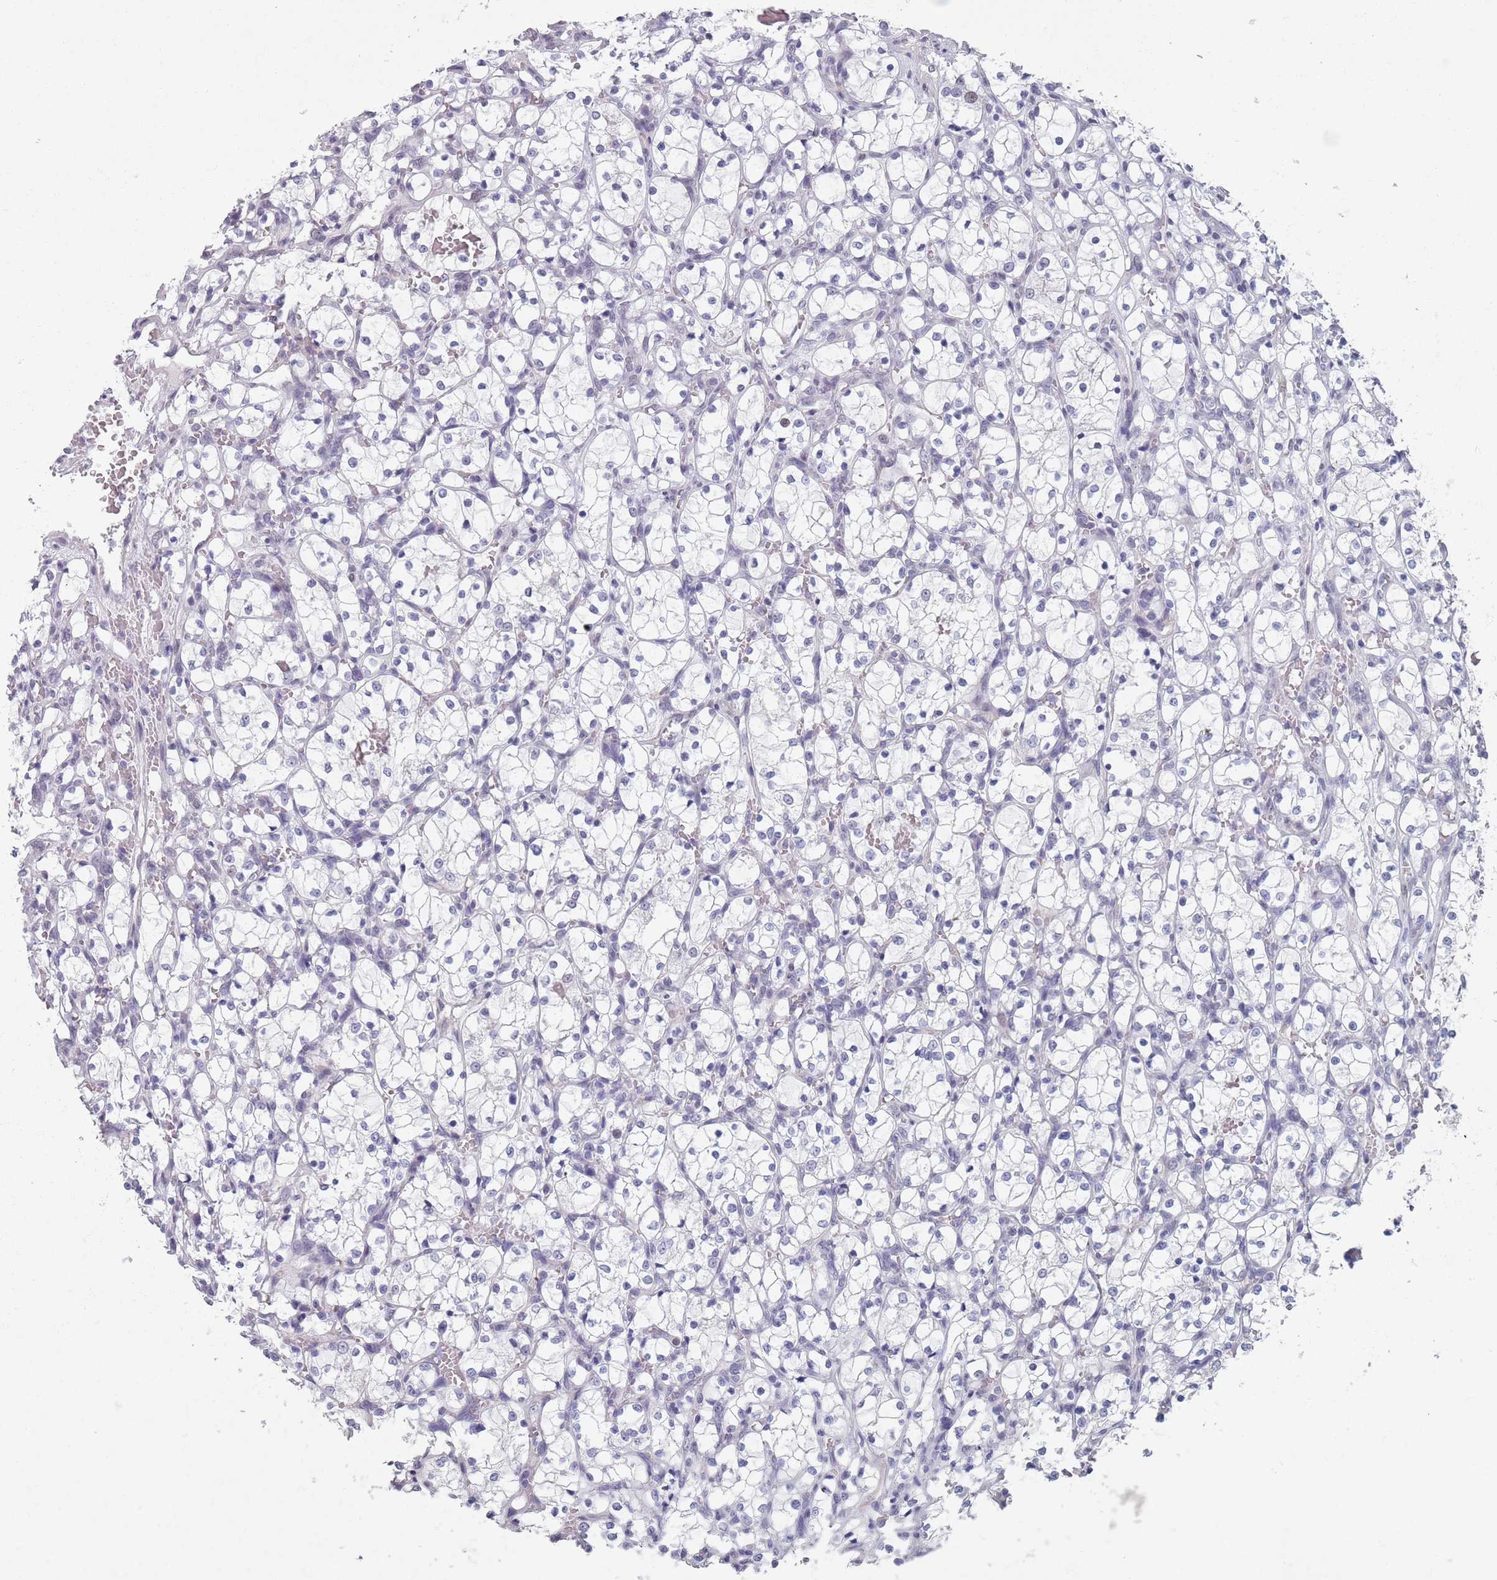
{"staining": {"intensity": "negative", "quantity": "none", "location": "none"}, "tissue": "renal cancer", "cell_type": "Tumor cells", "image_type": "cancer", "snomed": [{"axis": "morphology", "description": "Adenocarcinoma, NOS"}, {"axis": "topography", "description": "Kidney"}], "caption": "The image demonstrates no significant expression in tumor cells of renal cancer. (DAB (3,3'-diaminobenzidine) IHC with hematoxylin counter stain).", "gene": "SAMD1", "patient": {"sex": "female", "age": 69}}